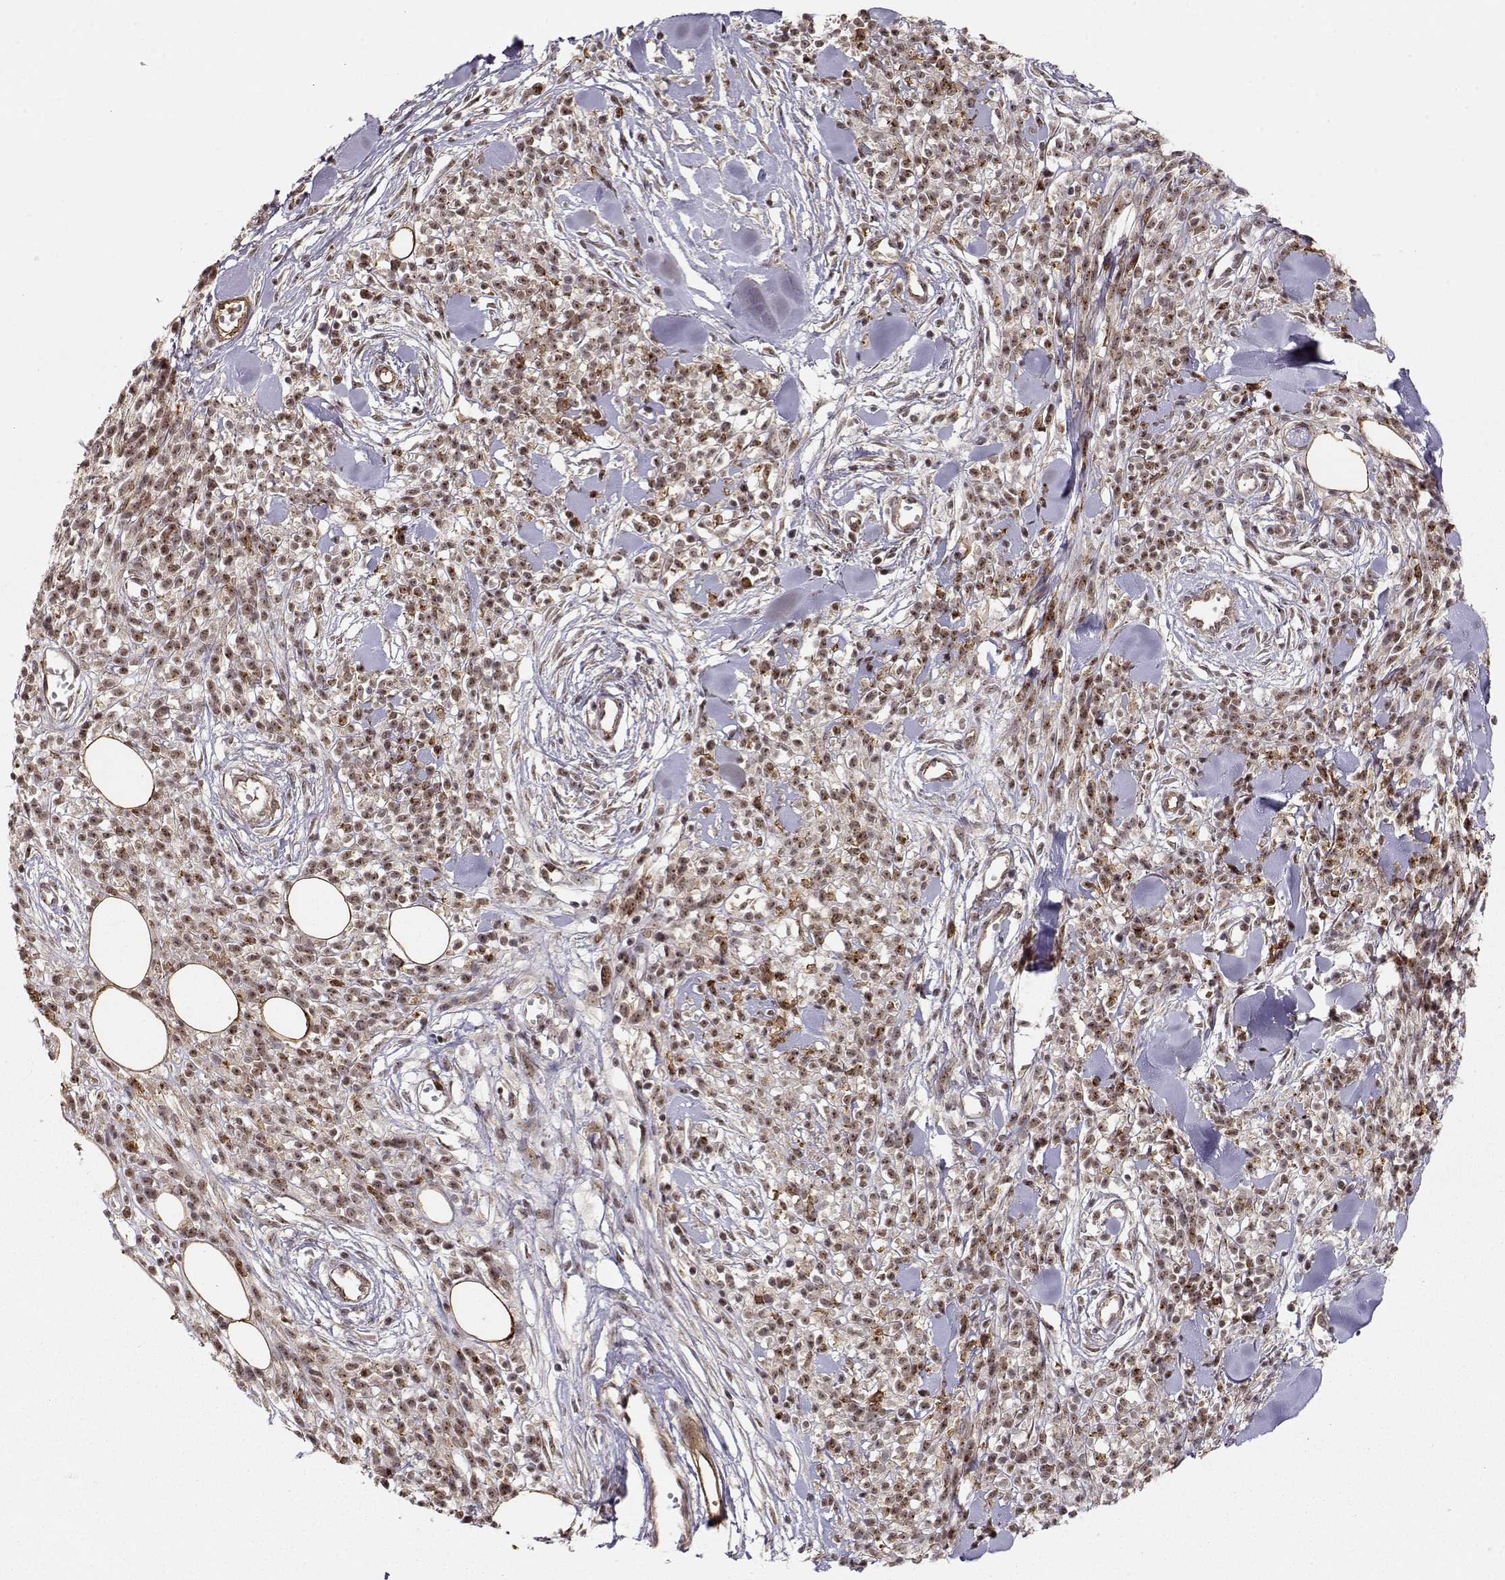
{"staining": {"intensity": "moderate", "quantity": ">75%", "location": "nuclear"}, "tissue": "melanoma", "cell_type": "Tumor cells", "image_type": "cancer", "snomed": [{"axis": "morphology", "description": "Malignant melanoma, NOS"}, {"axis": "topography", "description": "Skin"}, {"axis": "topography", "description": "Skin of trunk"}], "caption": "Melanoma stained for a protein reveals moderate nuclear positivity in tumor cells. (IHC, brightfield microscopy, high magnification).", "gene": "CIR1", "patient": {"sex": "male", "age": 74}}